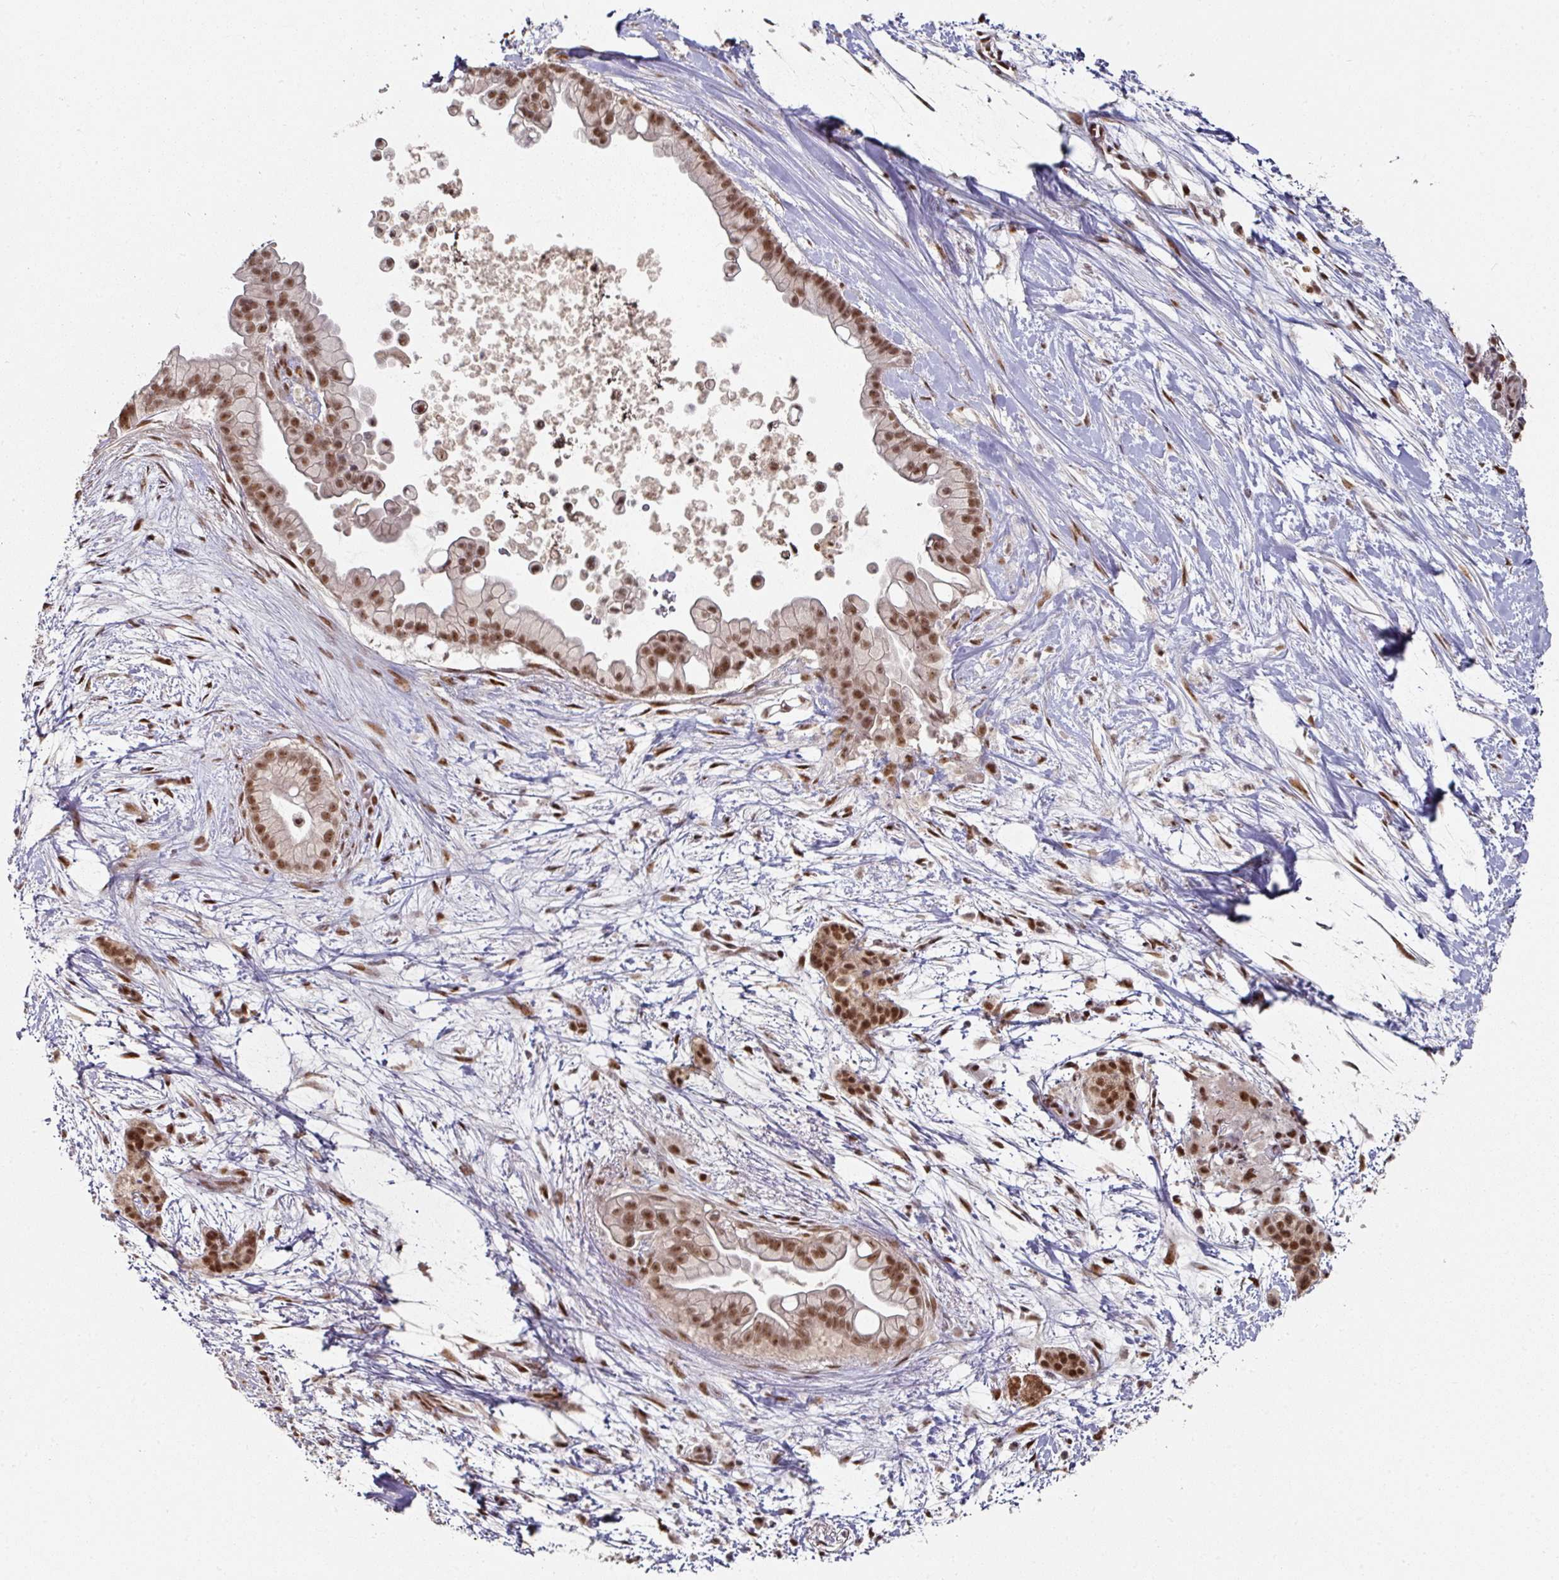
{"staining": {"intensity": "strong", "quantity": ">75%", "location": "nuclear"}, "tissue": "pancreatic cancer", "cell_type": "Tumor cells", "image_type": "cancer", "snomed": [{"axis": "morphology", "description": "Adenocarcinoma, NOS"}, {"axis": "topography", "description": "Pancreas"}], "caption": "High-power microscopy captured an immunohistochemistry (IHC) histopathology image of pancreatic adenocarcinoma, revealing strong nuclear expression in approximately >75% of tumor cells. (DAB (3,3'-diaminobenzidine) IHC with brightfield microscopy, high magnification).", "gene": "MEPCE", "patient": {"sex": "female", "age": 69}}